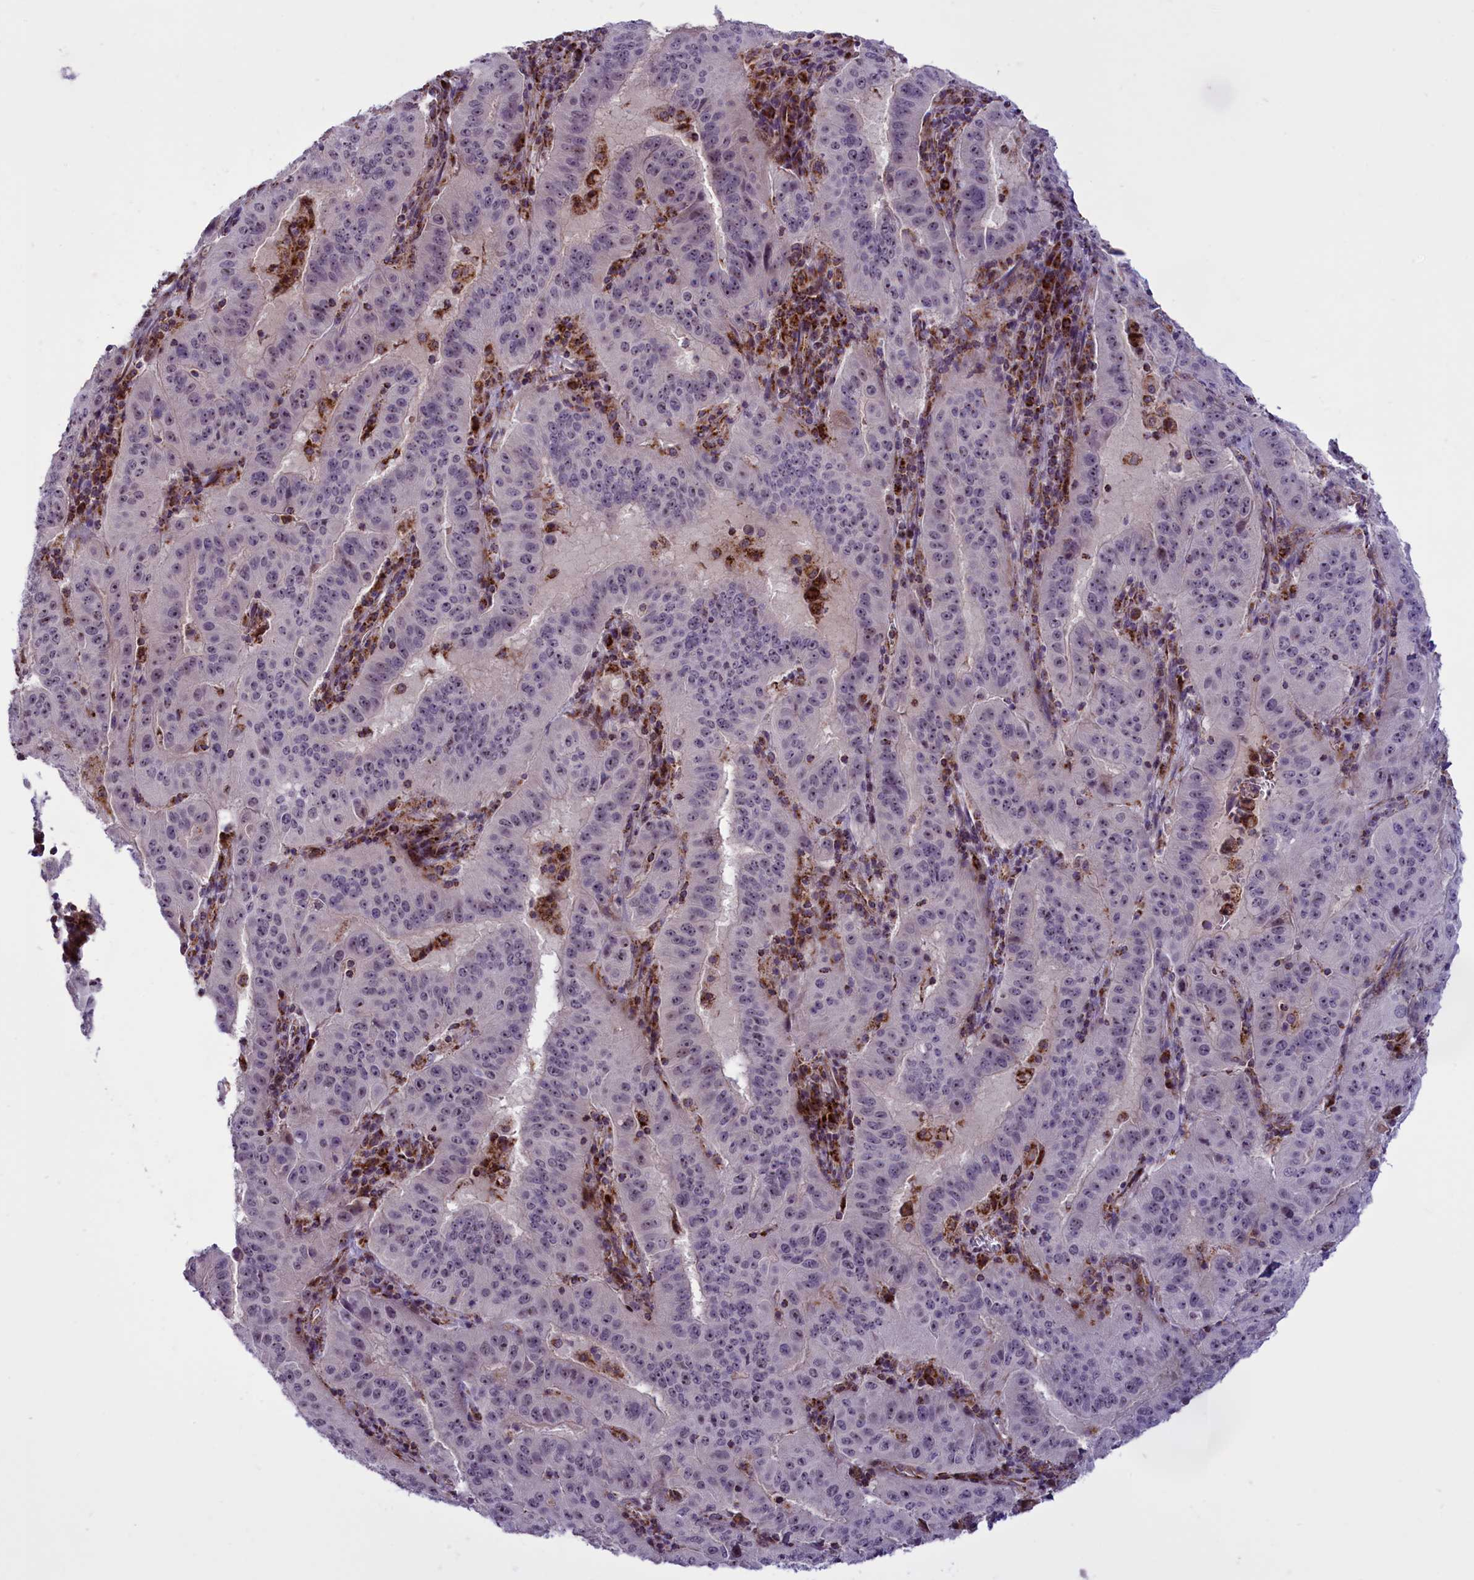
{"staining": {"intensity": "negative", "quantity": "none", "location": "none"}, "tissue": "pancreatic cancer", "cell_type": "Tumor cells", "image_type": "cancer", "snomed": [{"axis": "morphology", "description": "Adenocarcinoma, NOS"}, {"axis": "topography", "description": "Pancreas"}], "caption": "There is no significant positivity in tumor cells of pancreatic cancer. The staining was performed using DAB to visualize the protein expression in brown, while the nuclei were stained in blue with hematoxylin (Magnification: 20x).", "gene": "NDUFS5", "patient": {"sex": "male", "age": 63}}